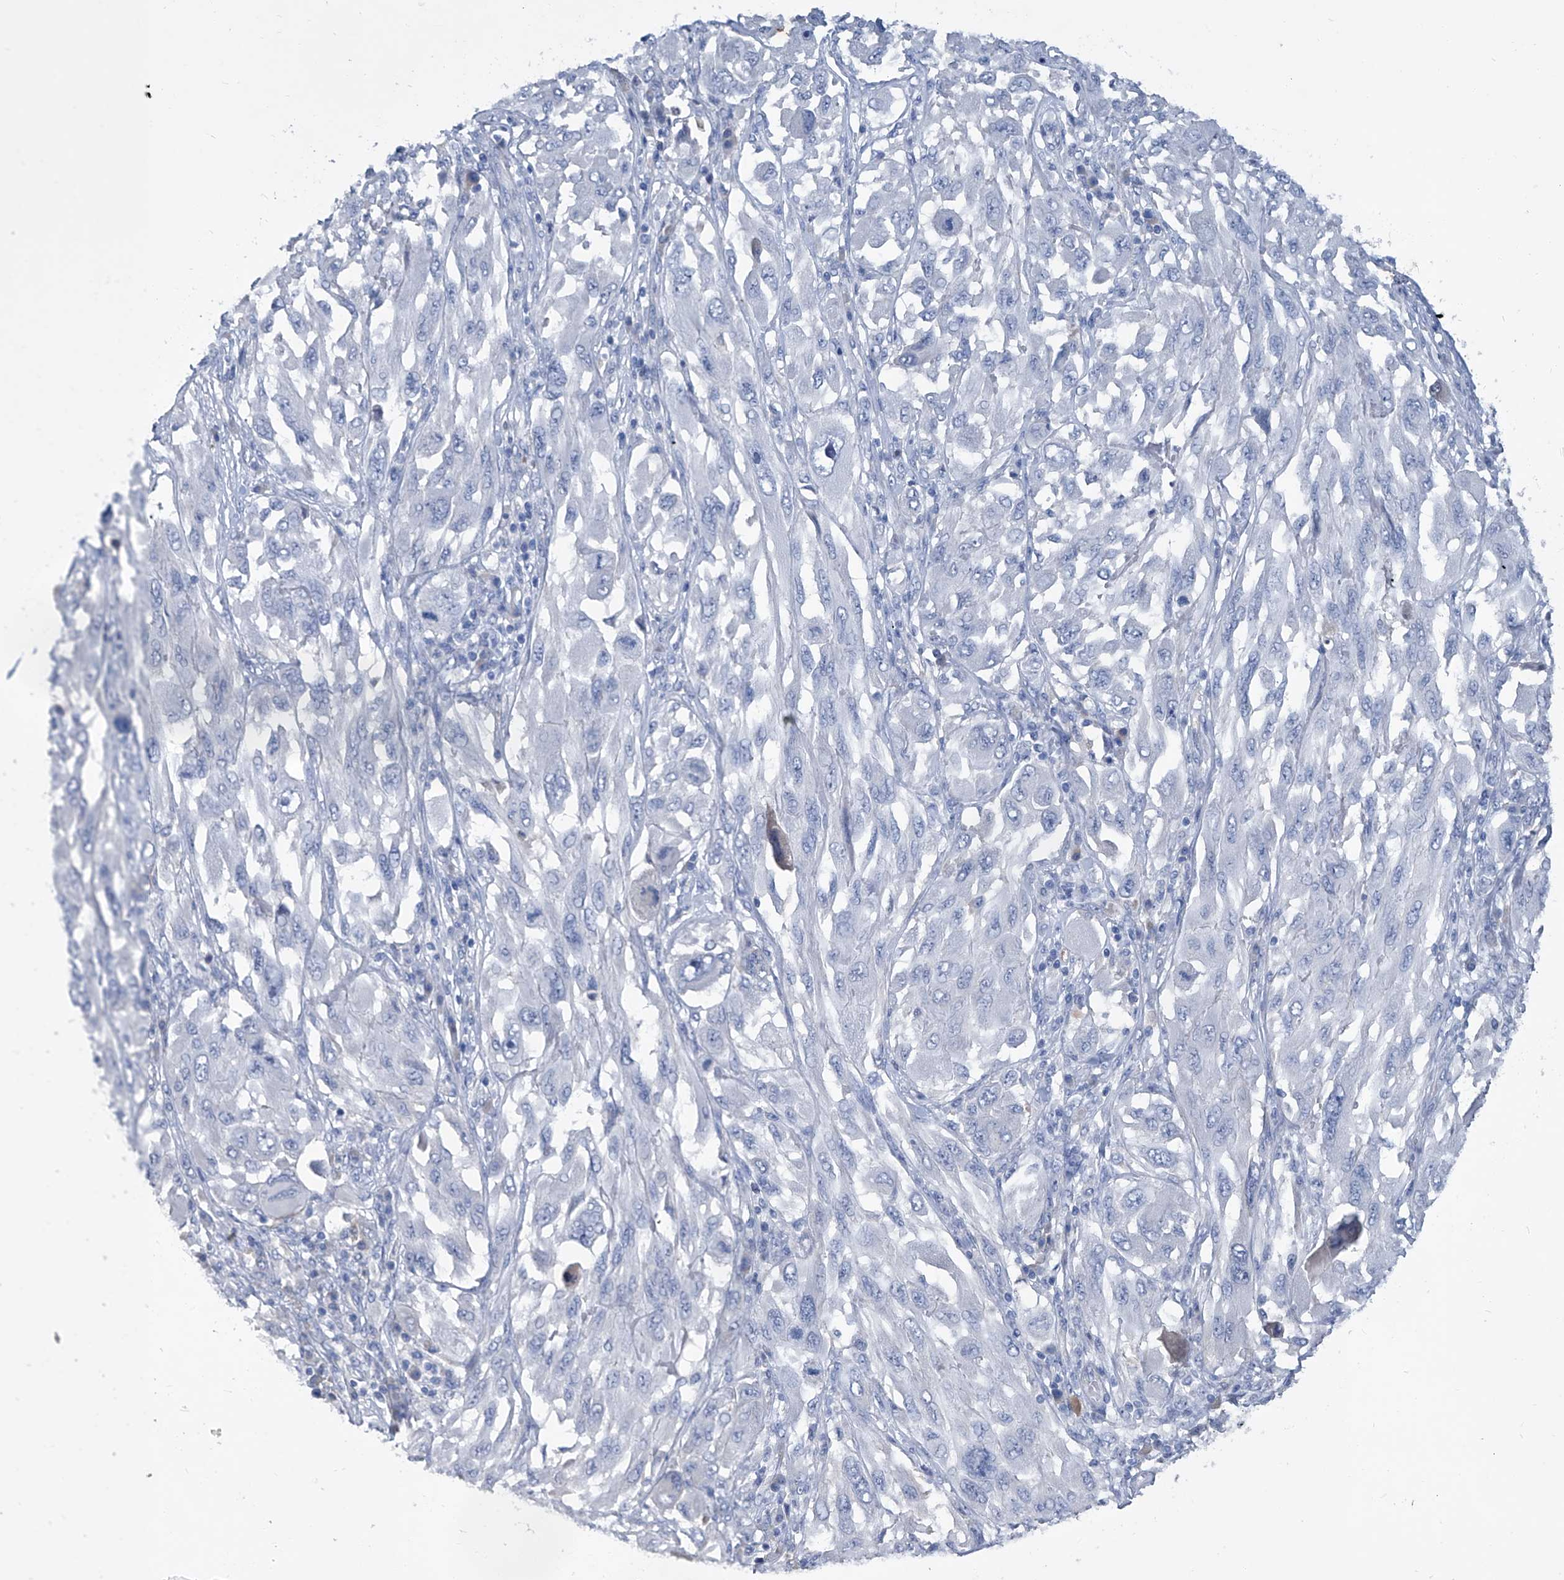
{"staining": {"intensity": "negative", "quantity": "none", "location": "none"}, "tissue": "melanoma", "cell_type": "Tumor cells", "image_type": "cancer", "snomed": [{"axis": "morphology", "description": "Malignant melanoma, NOS"}, {"axis": "topography", "description": "Skin"}], "caption": "Tumor cells show no significant expression in melanoma.", "gene": "MTARC1", "patient": {"sex": "female", "age": 91}}